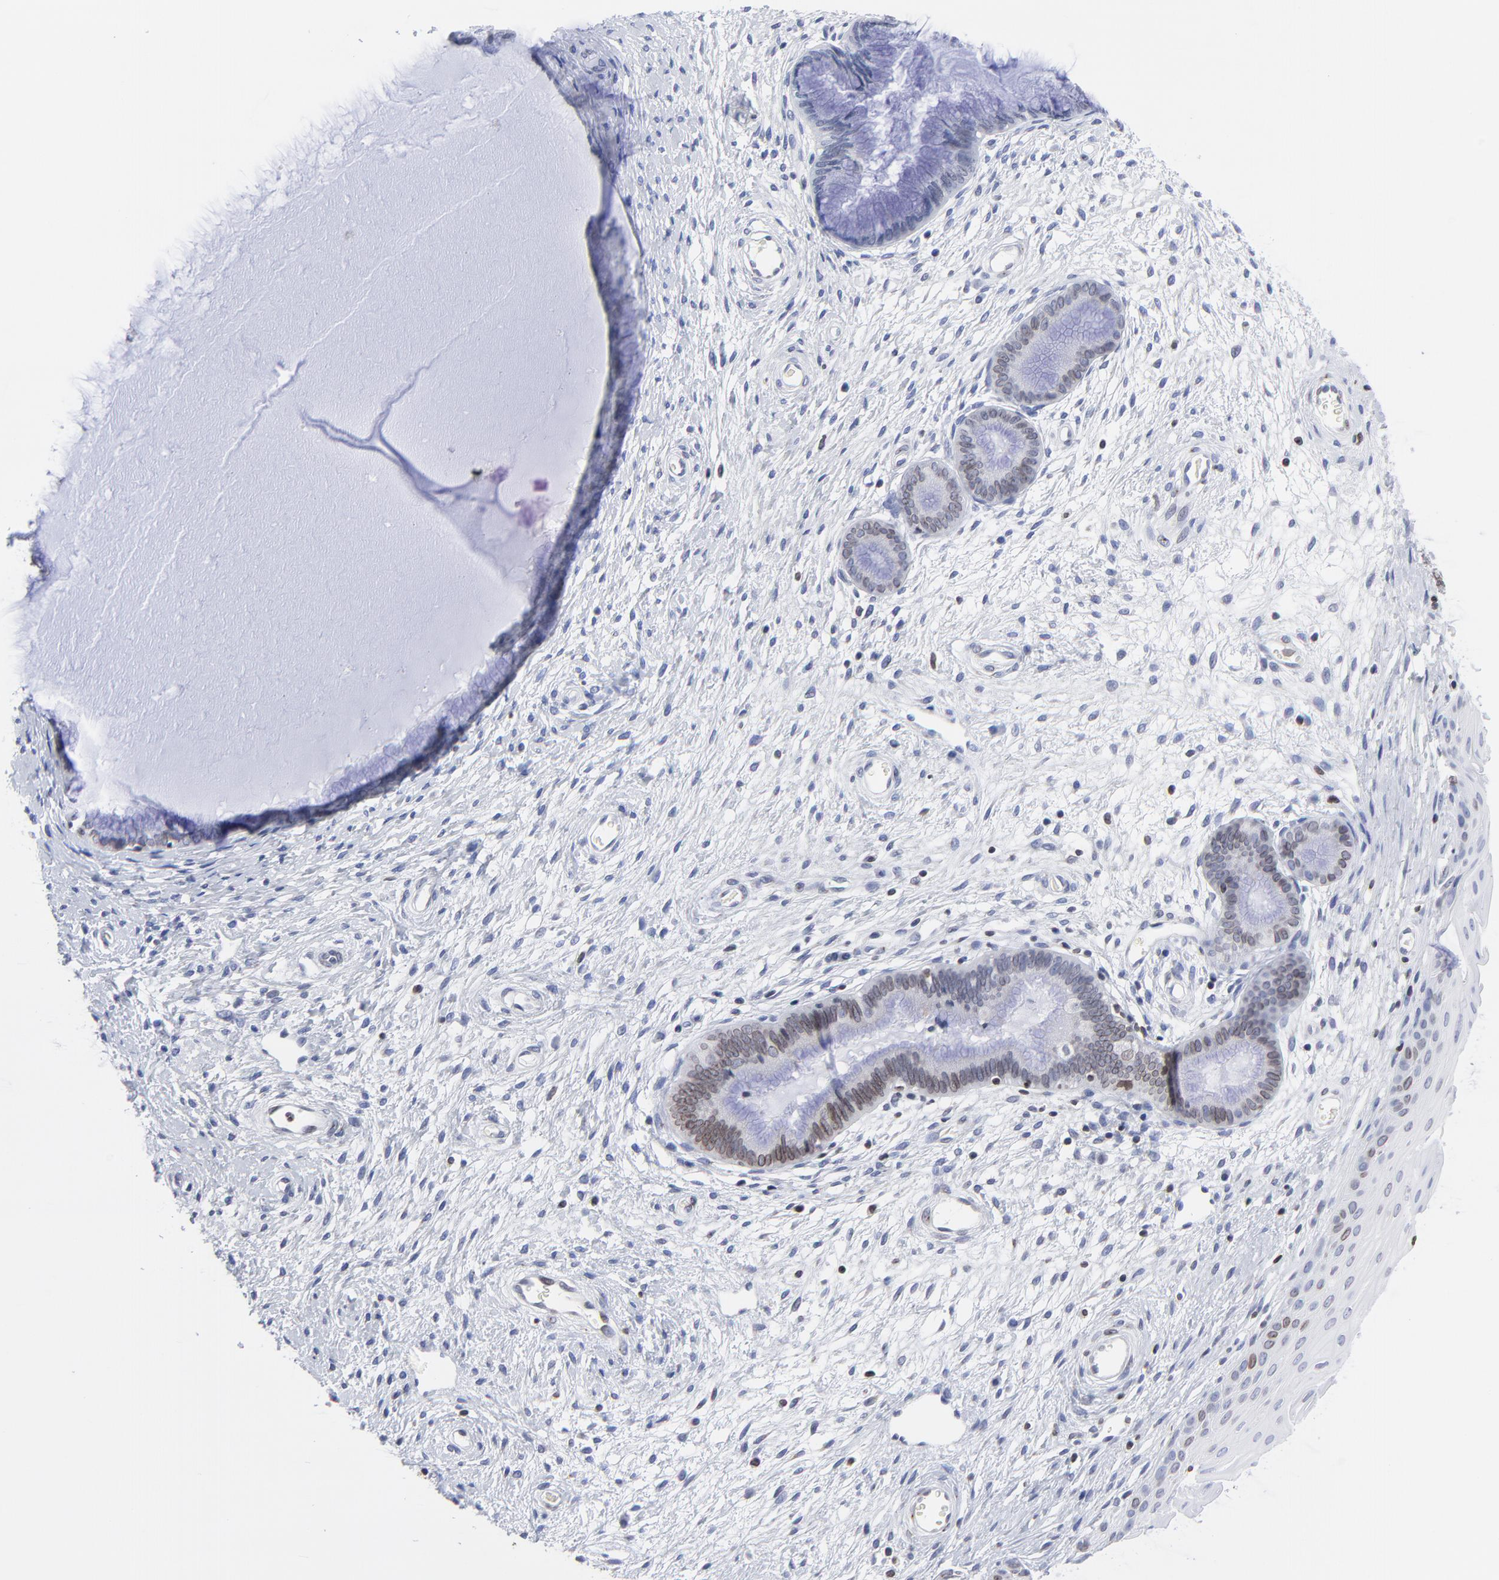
{"staining": {"intensity": "weak", "quantity": "25%-75%", "location": "cytoplasmic/membranous,nuclear"}, "tissue": "cervix", "cell_type": "Glandular cells", "image_type": "normal", "snomed": [{"axis": "morphology", "description": "Normal tissue, NOS"}, {"axis": "topography", "description": "Cervix"}], "caption": "Cervix stained with a protein marker displays weak staining in glandular cells.", "gene": "THAP7", "patient": {"sex": "female", "age": 55}}